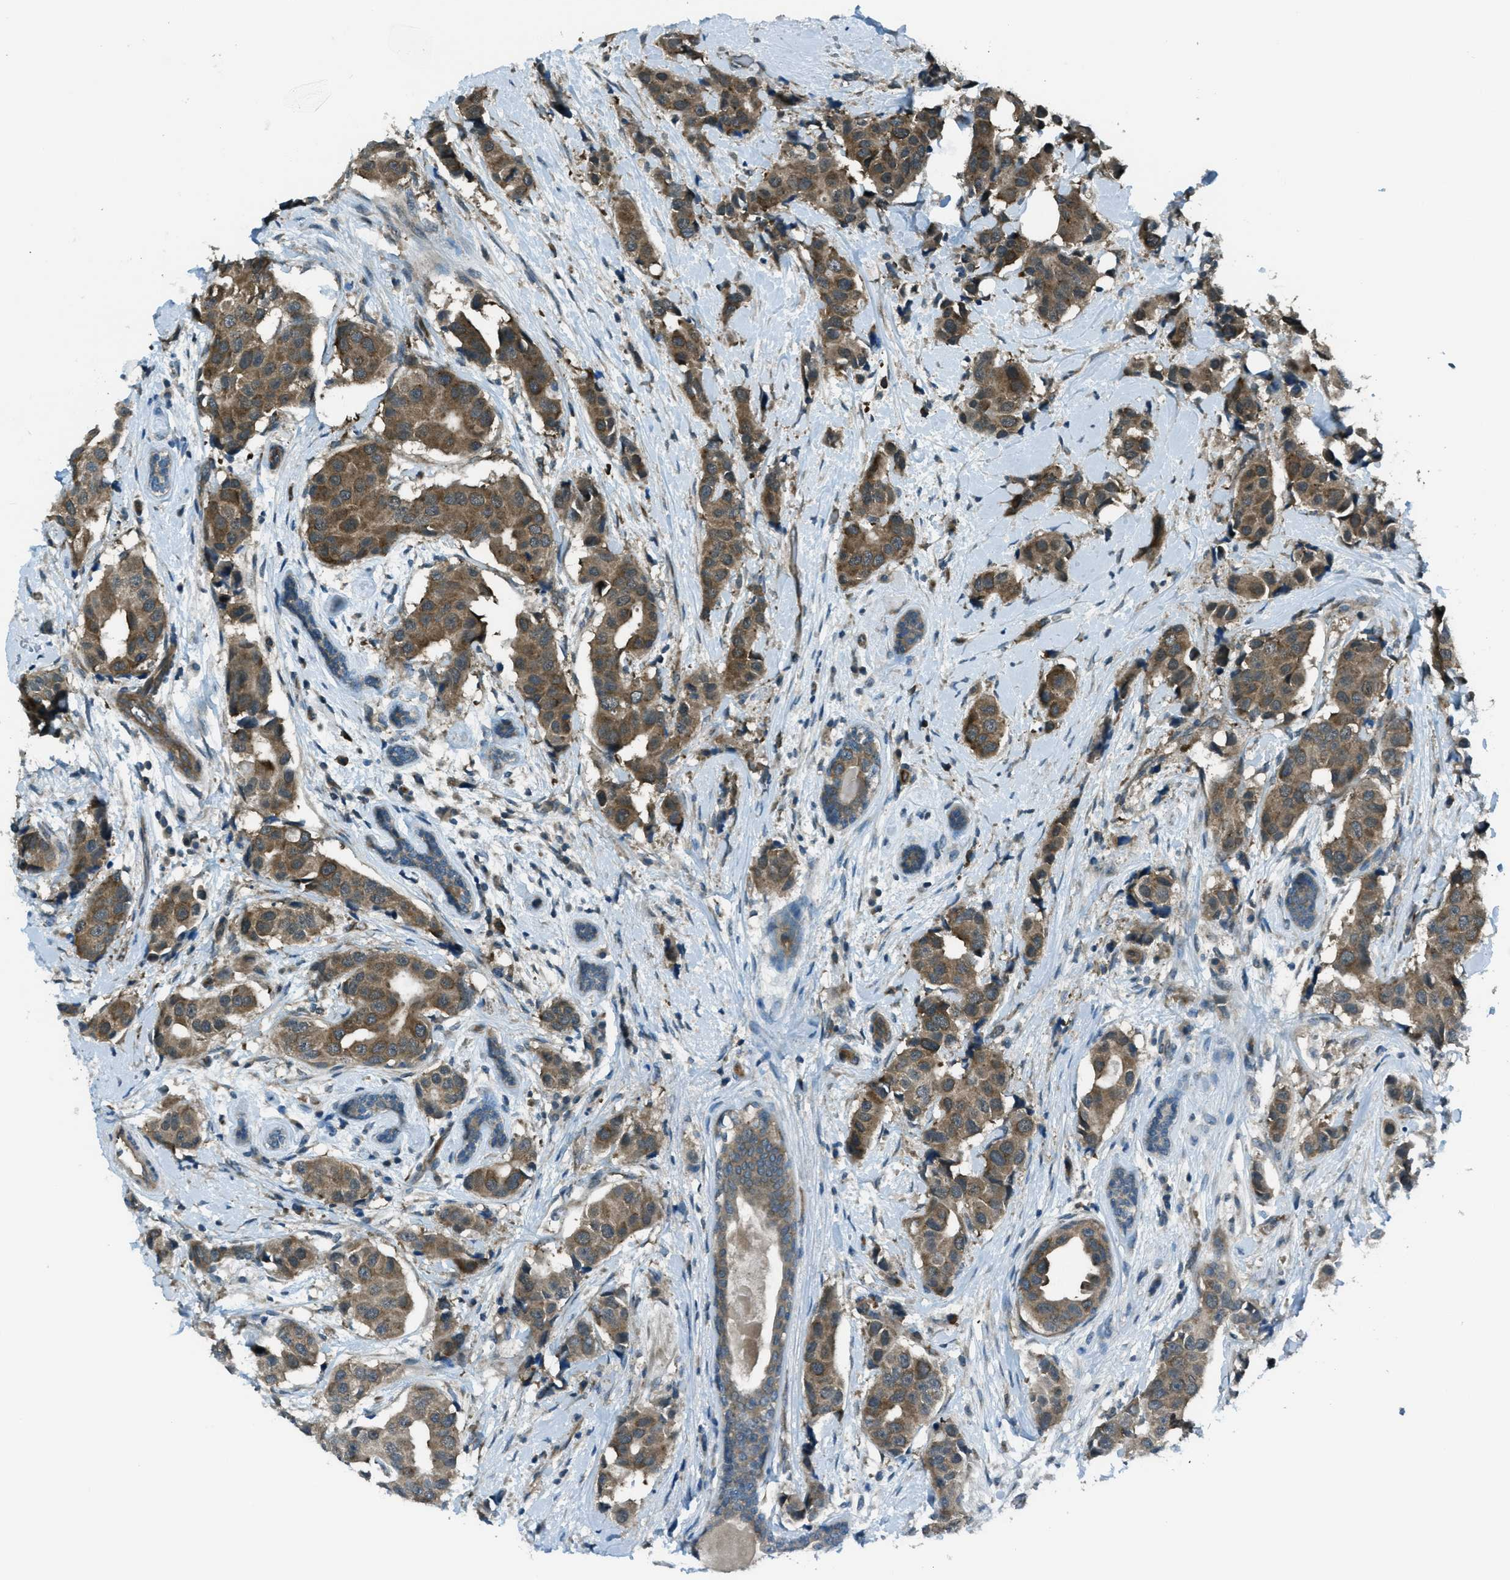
{"staining": {"intensity": "moderate", "quantity": ">75%", "location": "cytoplasmic/membranous"}, "tissue": "breast cancer", "cell_type": "Tumor cells", "image_type": "cancer", "snomed": [{"axis": "morphology", "description": "Normal tissue, NOS"}, {"axis": "morphology", "description": "Duct carcinoma"}, {"axis": "topography", "description": "Breast"}], "caption": "Immunohistochemistry (IHC) image of human breast cancer (invasive ductal carcinoma) stained for a protein (brown), which reveals medium levels of moderate cytoplasmic/membranous positivity in about >75% of tumor cells.", "gene": "ASAP2", "patient": {"sex": "female", "age": 39}}